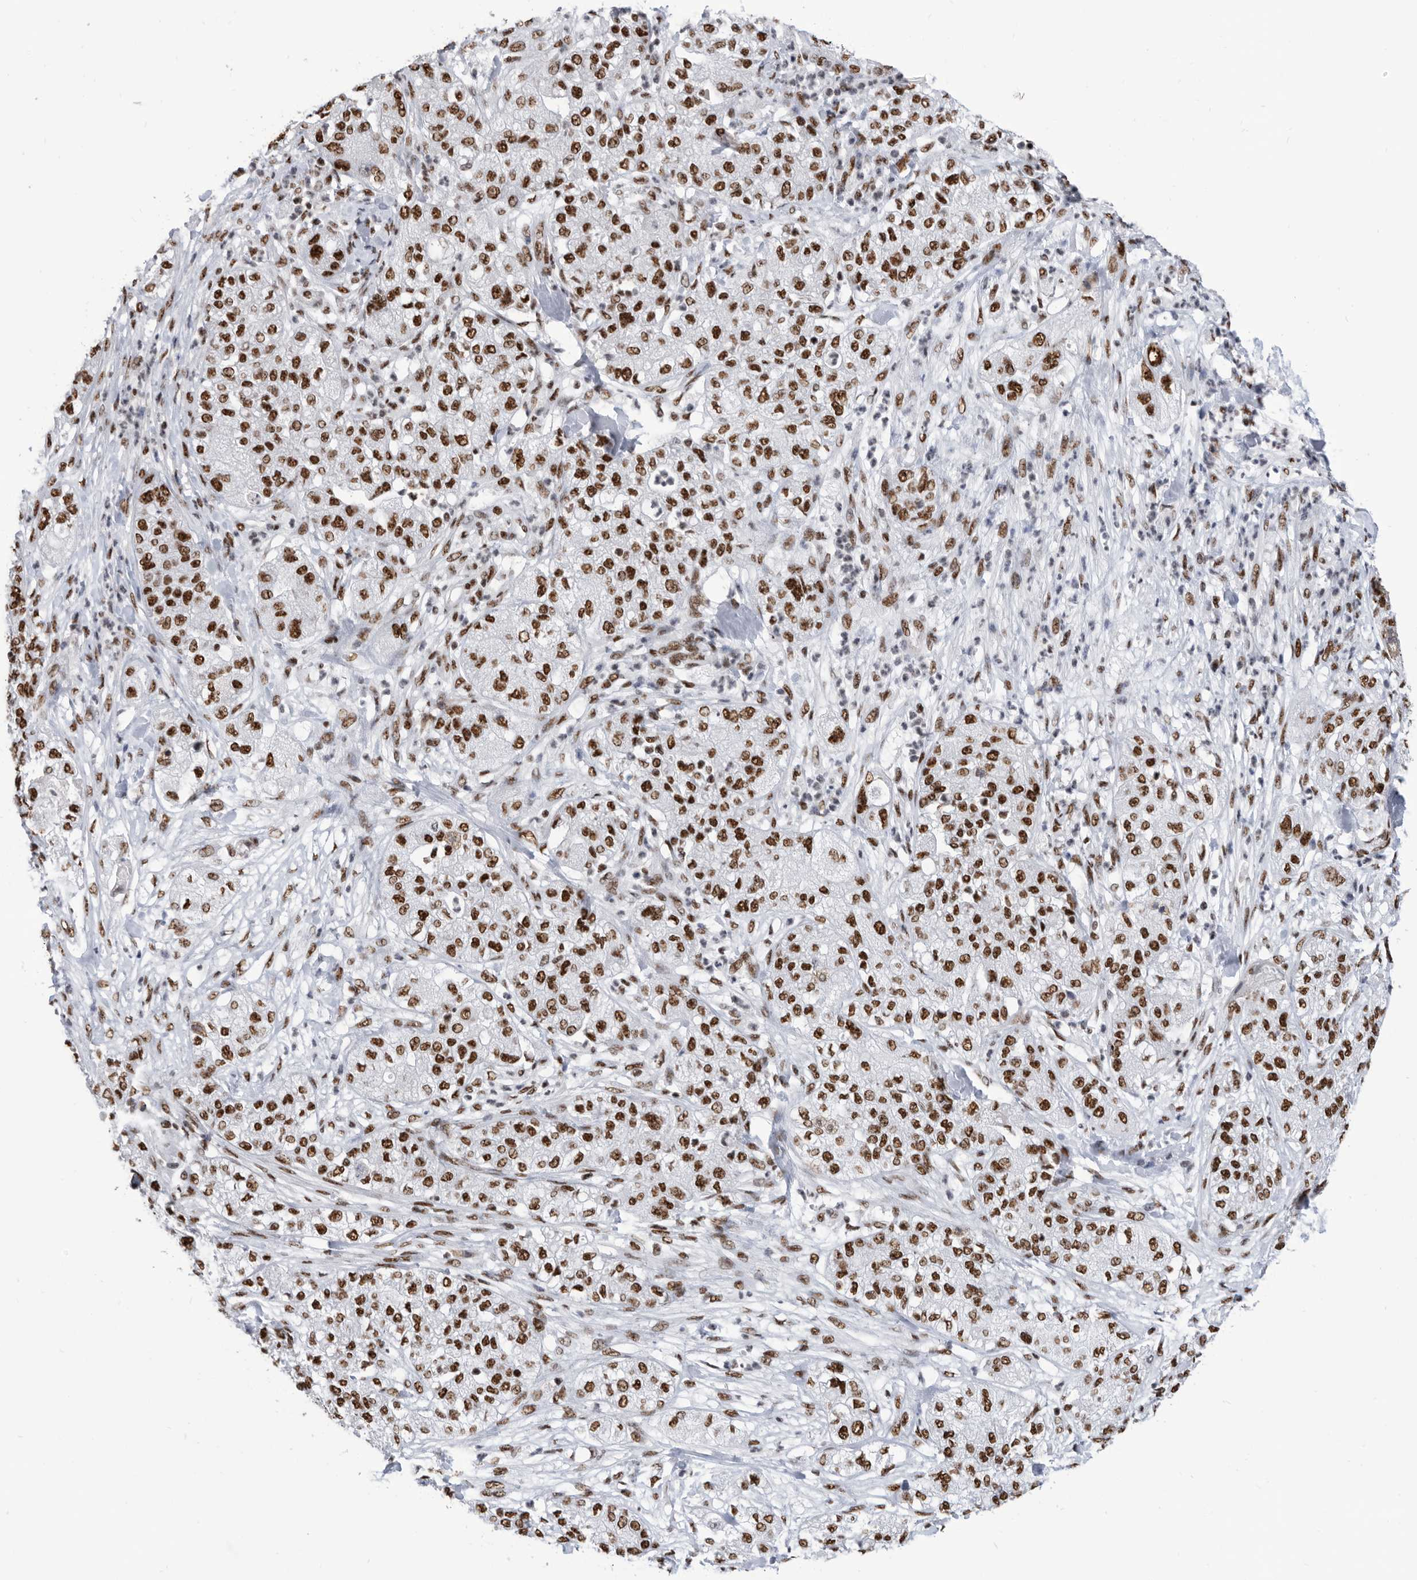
{"staining": {"intensity": "strong", "quantity": ">75%", "location": "nuclear"}, "tissue": "pancreatic cancer", "cell_type": "Tumor cells", "image_type": "cancer", "snomed": [{"axis": "morphology", "description": "Adenocarcinoma, NOS"}, {"axis": "topography", "description": "Pancreas"}], "caption": "Immunohistochemistry (IHC) of human pancreatic cancer reveals high levels of strong nuclear staining in about >75% of tumor cells.", "gene": "SF3A1", "patient": {"sex": "female", "age": 78}}